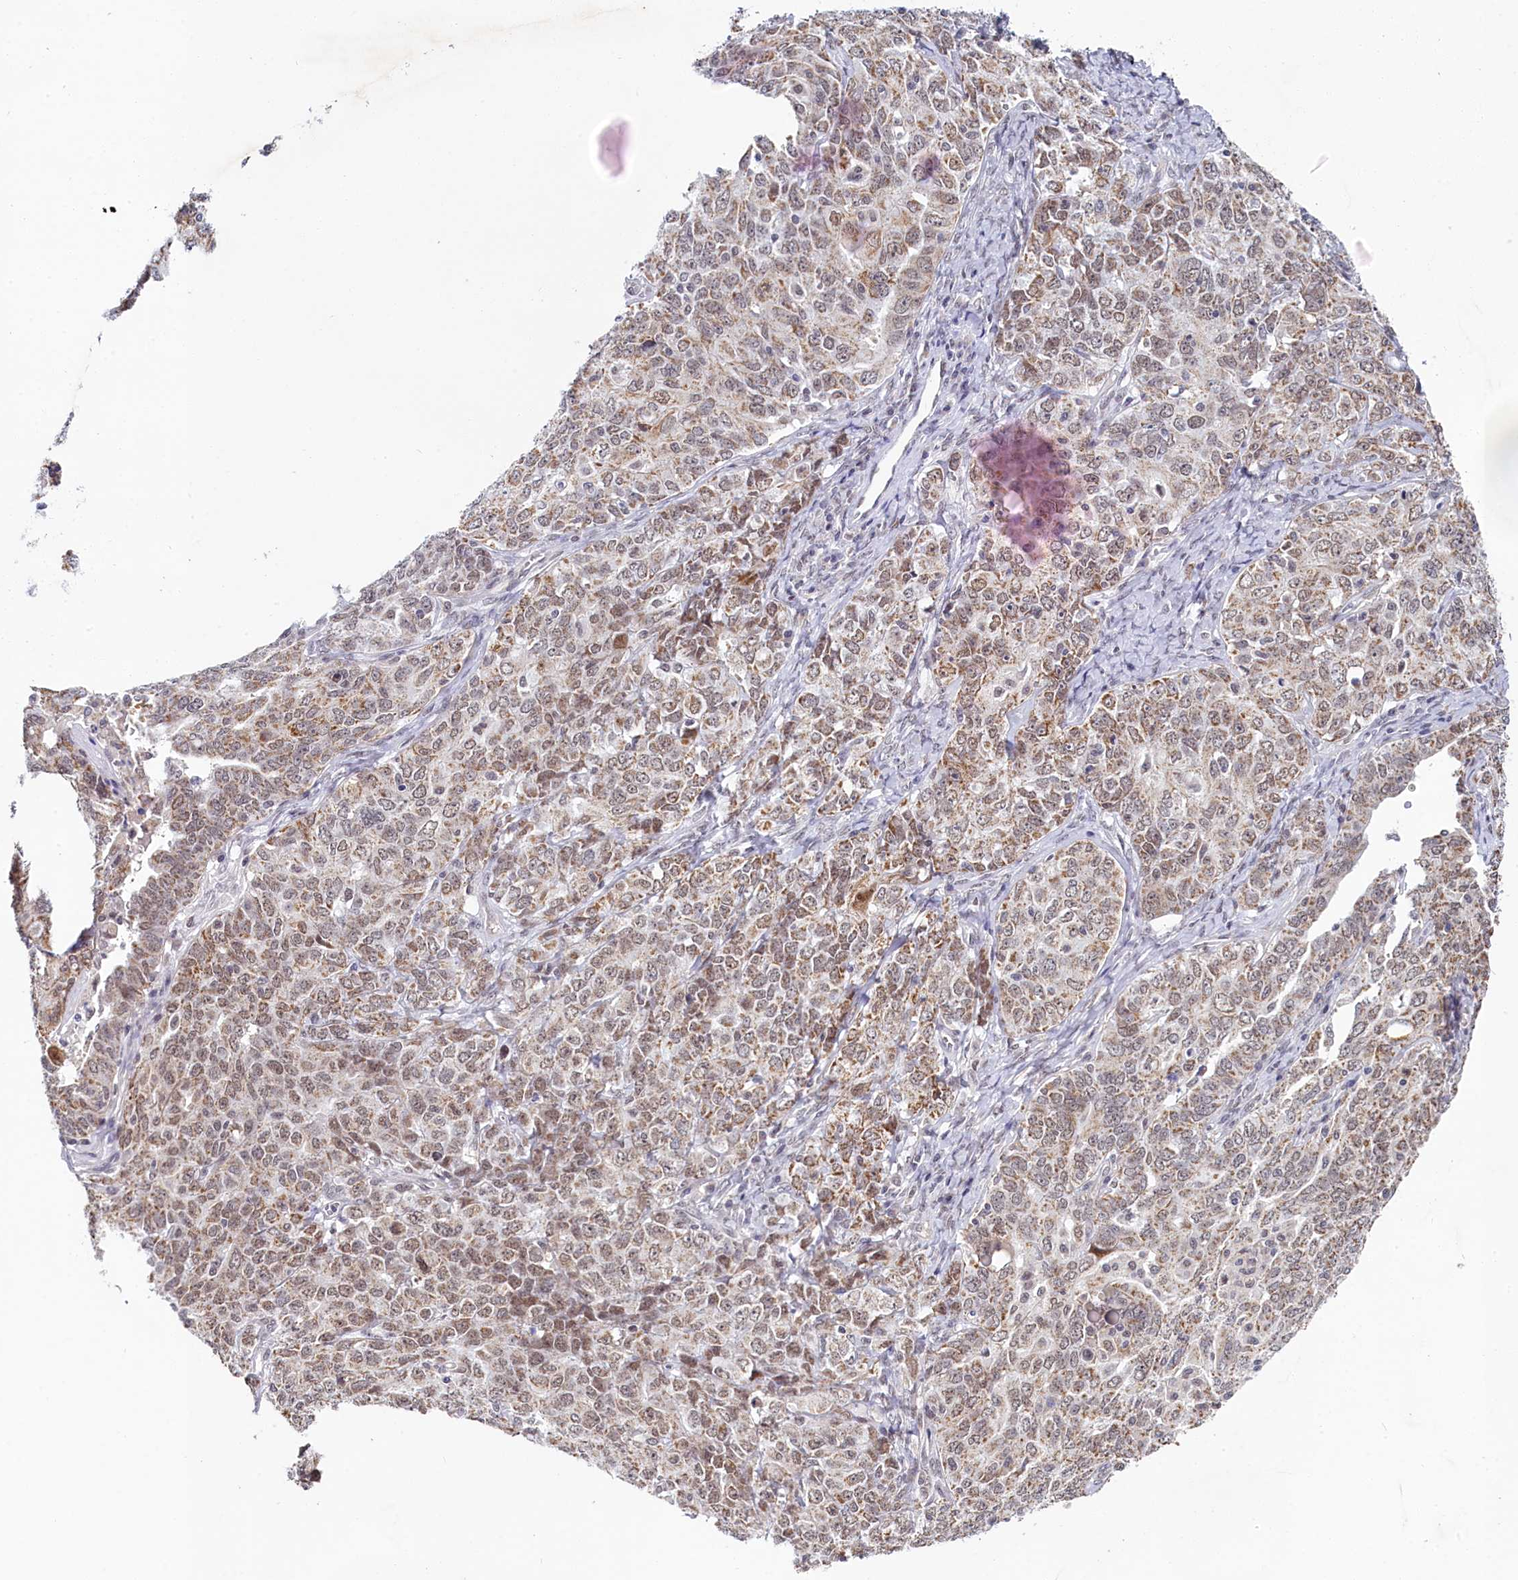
{"staining": {"intensity": "moderate", "quantity": ">75%", "location": "cytoplasmic/membranous,nuclear"}, "tissue": "ovarian cancer", "cell_type": "Tumor cells", "image_type": "cancer", "snomed": [{"axis": "morphology", "description": "Carcinoma, endometroid"}, {"axis": "topography", "description": "Ovary"}], "caption": "Immunohistochemistry (DAB (3,3'-diaminobenzidine)) staining of human ovarian endometroid carcinoma reveals moderate cytoplasmic/membranous and nuclear protein expression in approximately >75% of tumor cells.", "gene": "PPHLN1", "patient": {"sex": "female", "age": 62}}